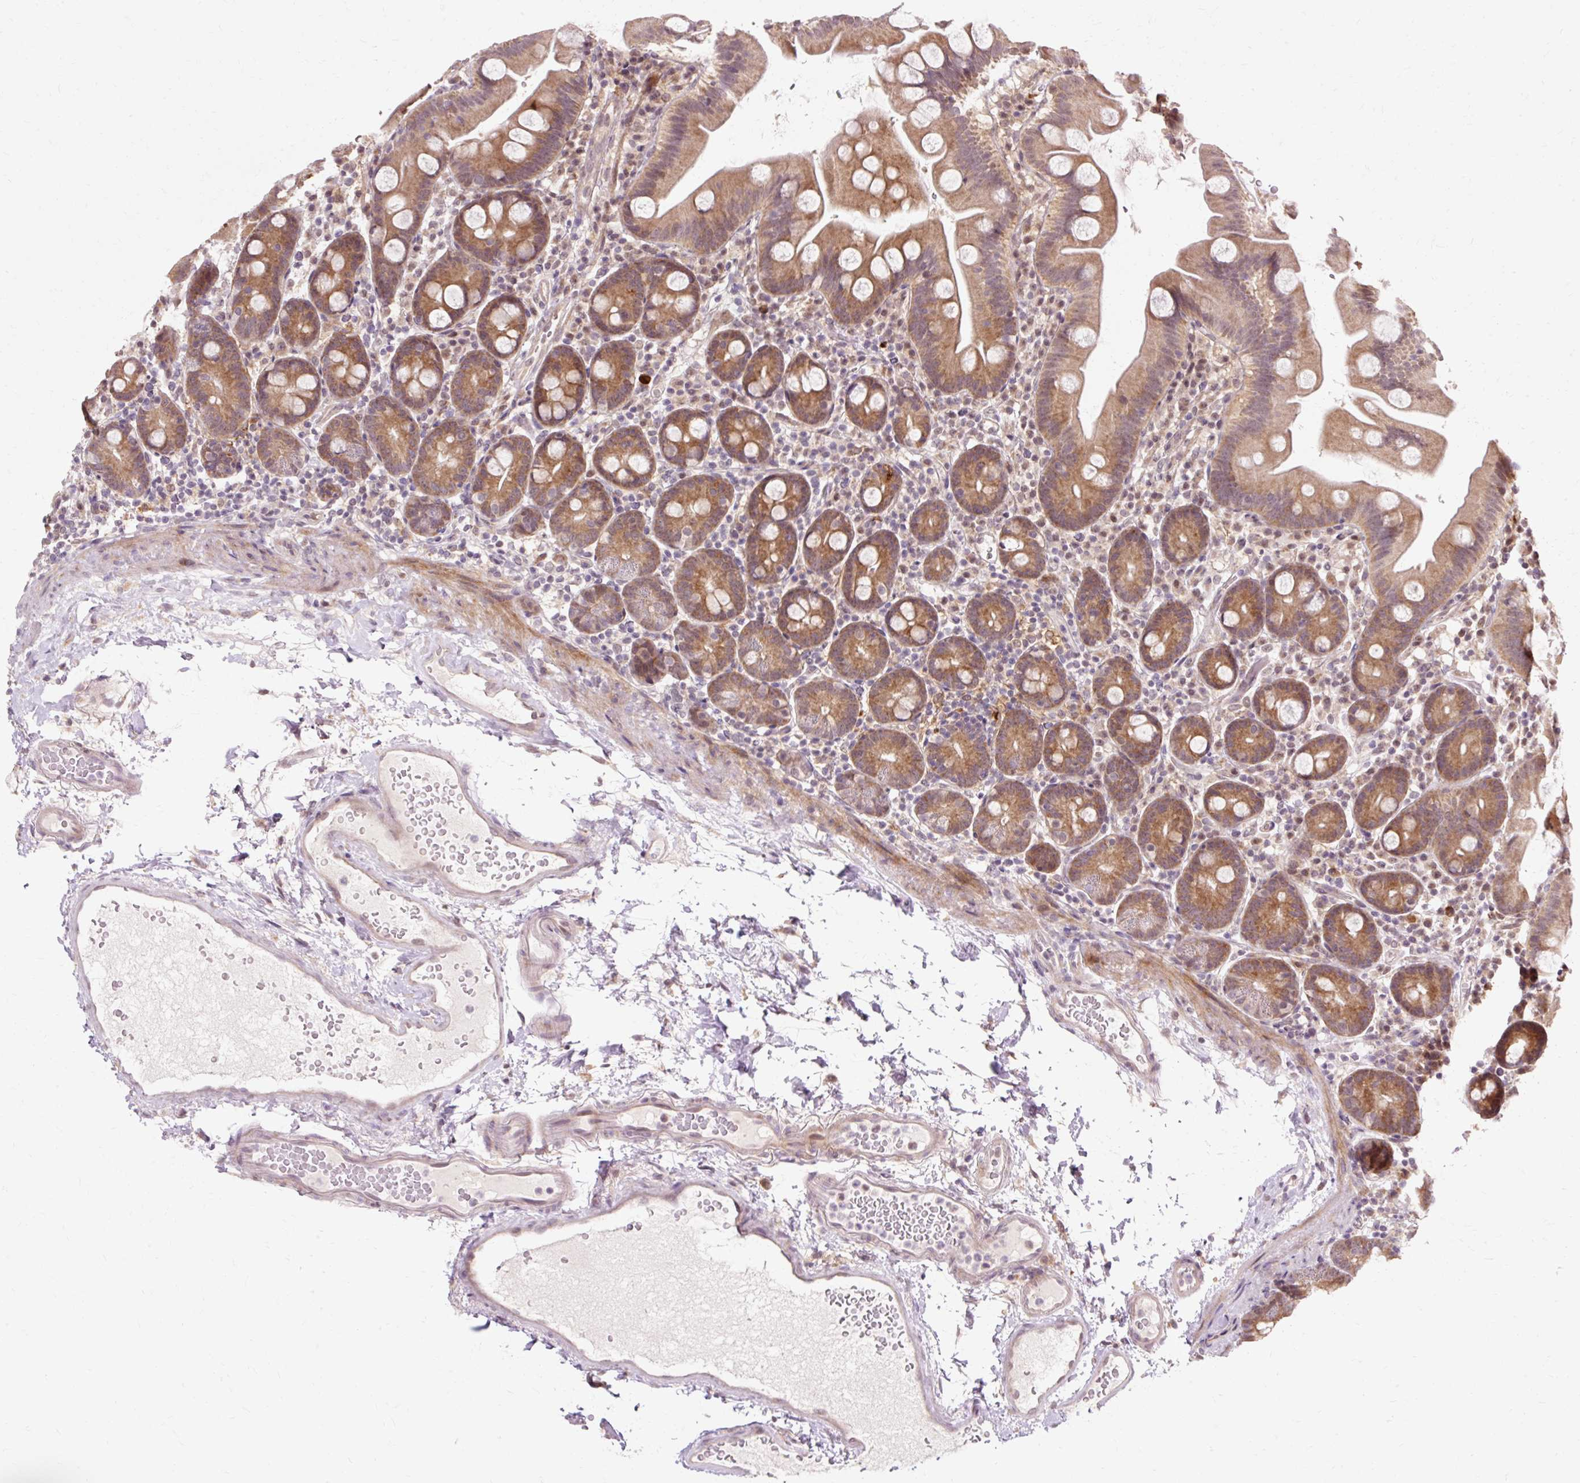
{"staining": {"intensity": "moderate", "quantity": ">75%", "location": "cytoplasmic/membranous"}, "tissue": "small intestine", "cell_type": "Glandular cells", "image_type": "normal", "snomed": [{"axis": "morphology", "description": "Normal tissue, NOS"}, {"axis": "topography", "description": "Small intestine"}], "caption": "DAB (3,3'-diaminobenzidine) immunohistochemical staining of normal small intestine reveals moderate cytoplasmic/membranous protein staining in about >75% of glandular cells.", "gene": "GEMIN2", "patient": {"sex": "female", "age": 68}}